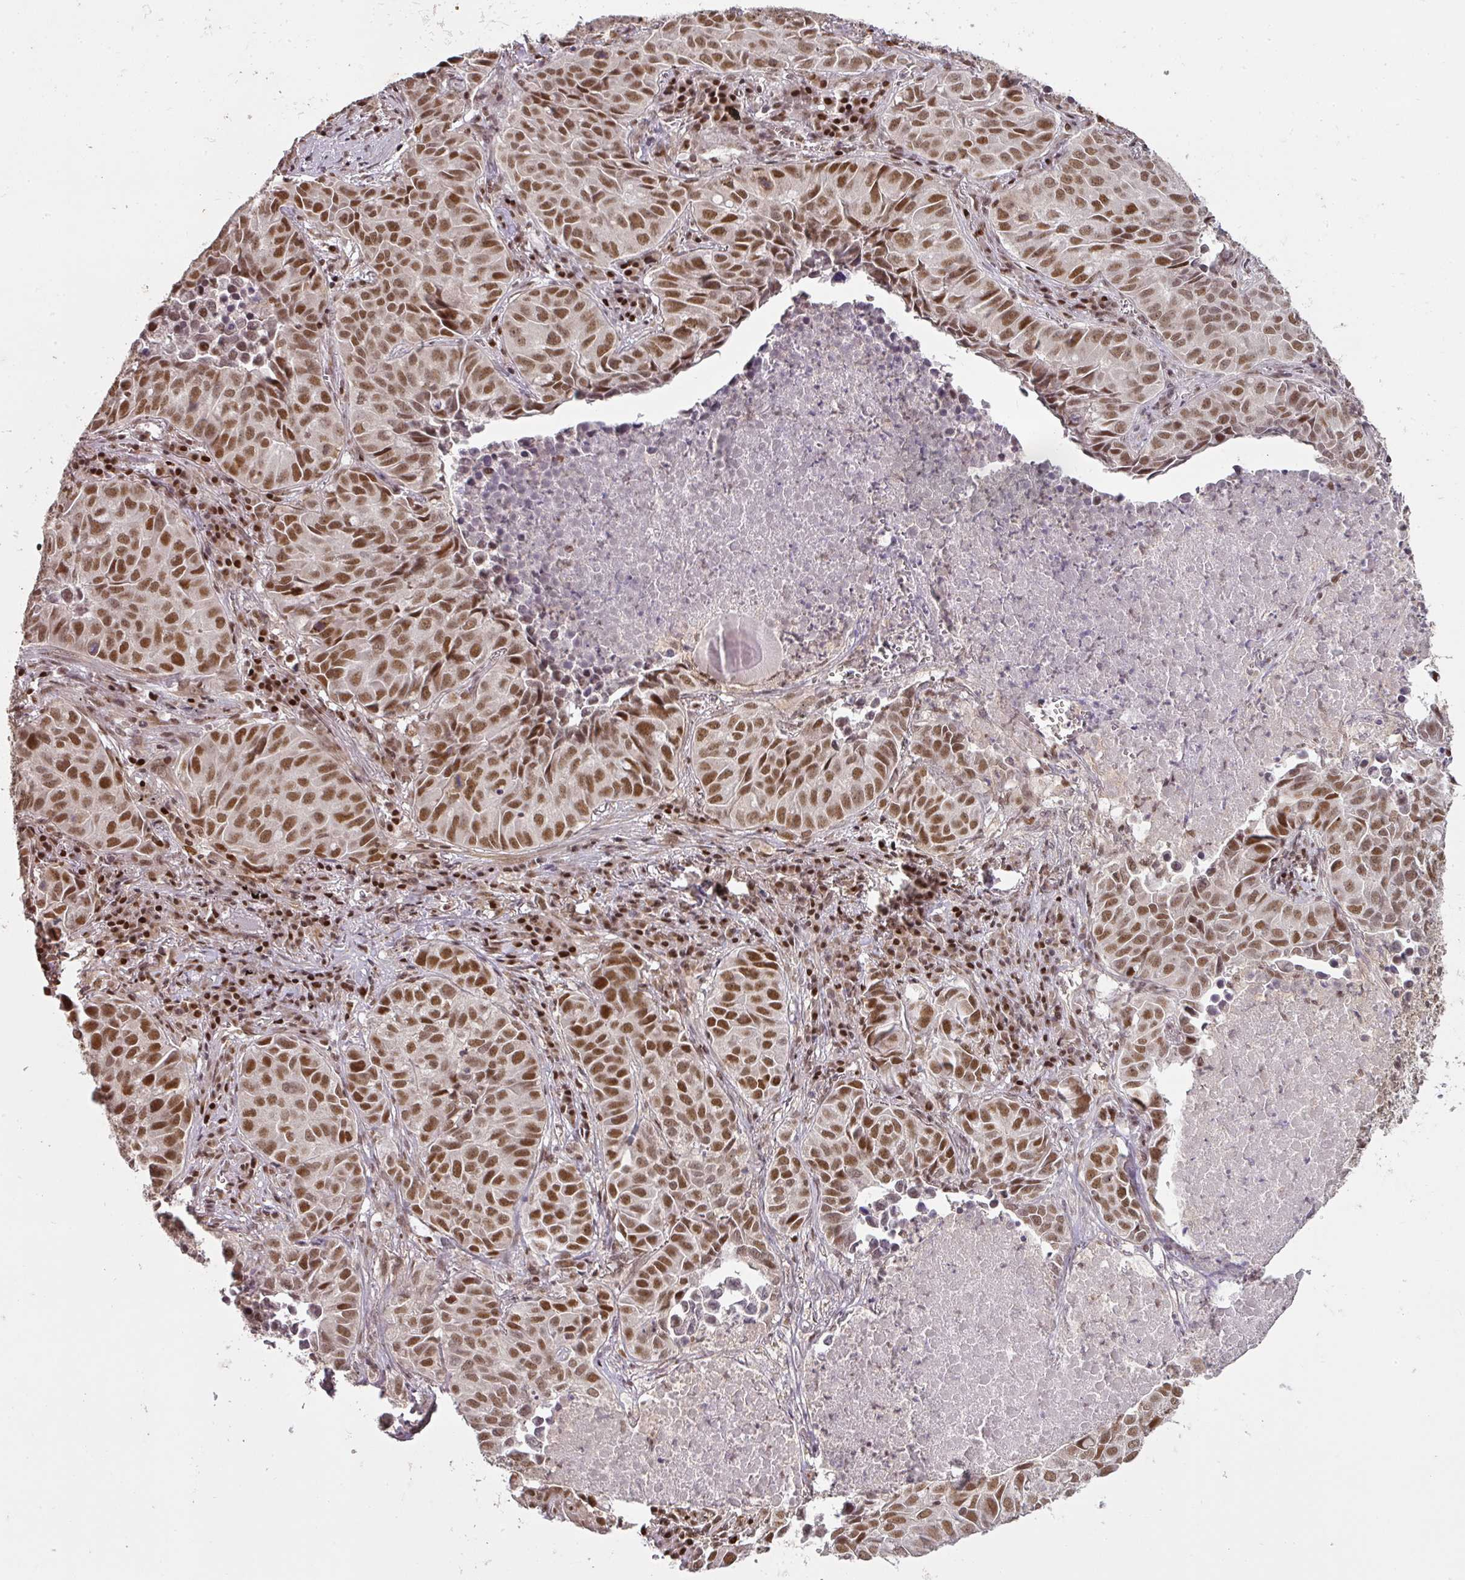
{"staining": {"intensity": "moderate", "quantity": ">75%", "location": "nuclear"}, "tissue": "lung cancer", "cell_type": "Tumor cells", "image_type": "cancer", "snomed": [{"axis": "morphology", "description": "Adenocarcinoma, NOS"}, {"axis": "topography", "description": "Lung"}], "caption": "Immunohistochemistry (IHC) image of neoplastic tissue: human lung cancer stained using immunohistochemistry demonstrates medium levels of moderate protein expression localized specifically in the nuclear of tumor cells, appearing as a nuclear brown color.", "gene": "GPRIN2", "patient": {"sex": "female", "age": 50}}